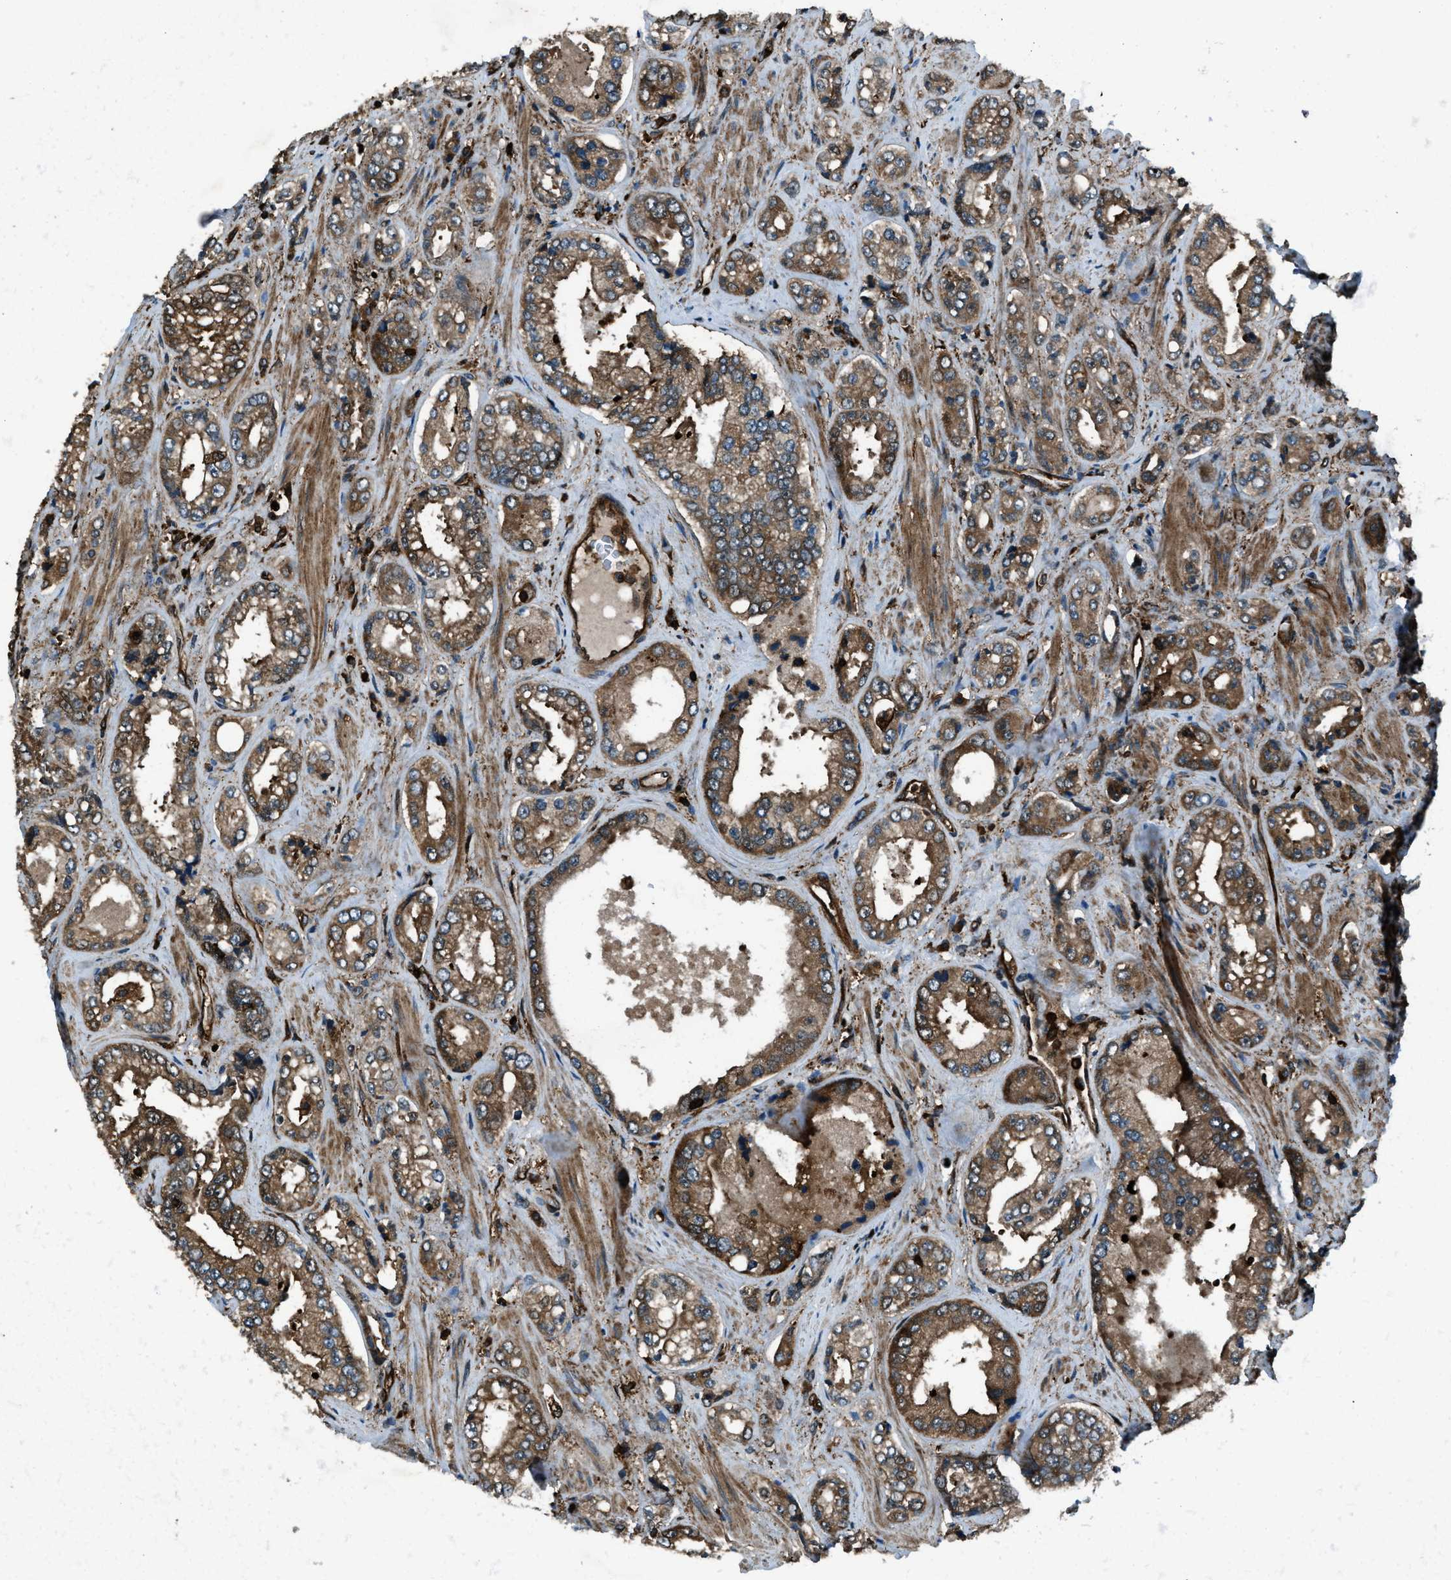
{"staining": {"intensity": "moderate", "quantity": ">75%", "location": "cytoplasmic/membranous"}, "tissue": "prostate cancer", "cell_type": "Tumor cells", "image_type": "cancer", "snomed": [{"axis": "morphology", "description": "Adenocarcinoma, High grade"}, {"axis": "topography", "description": "Prostate"}], "caption": "This is an image of immunohistochemistry staining of prostate cancer (high-grade adenocarcinoma), which shows moderate expression in the cytoplasmic/membranous of tumor cells.", "gene": "SNX30", "patient": {"sex": "male", "age": 61}}